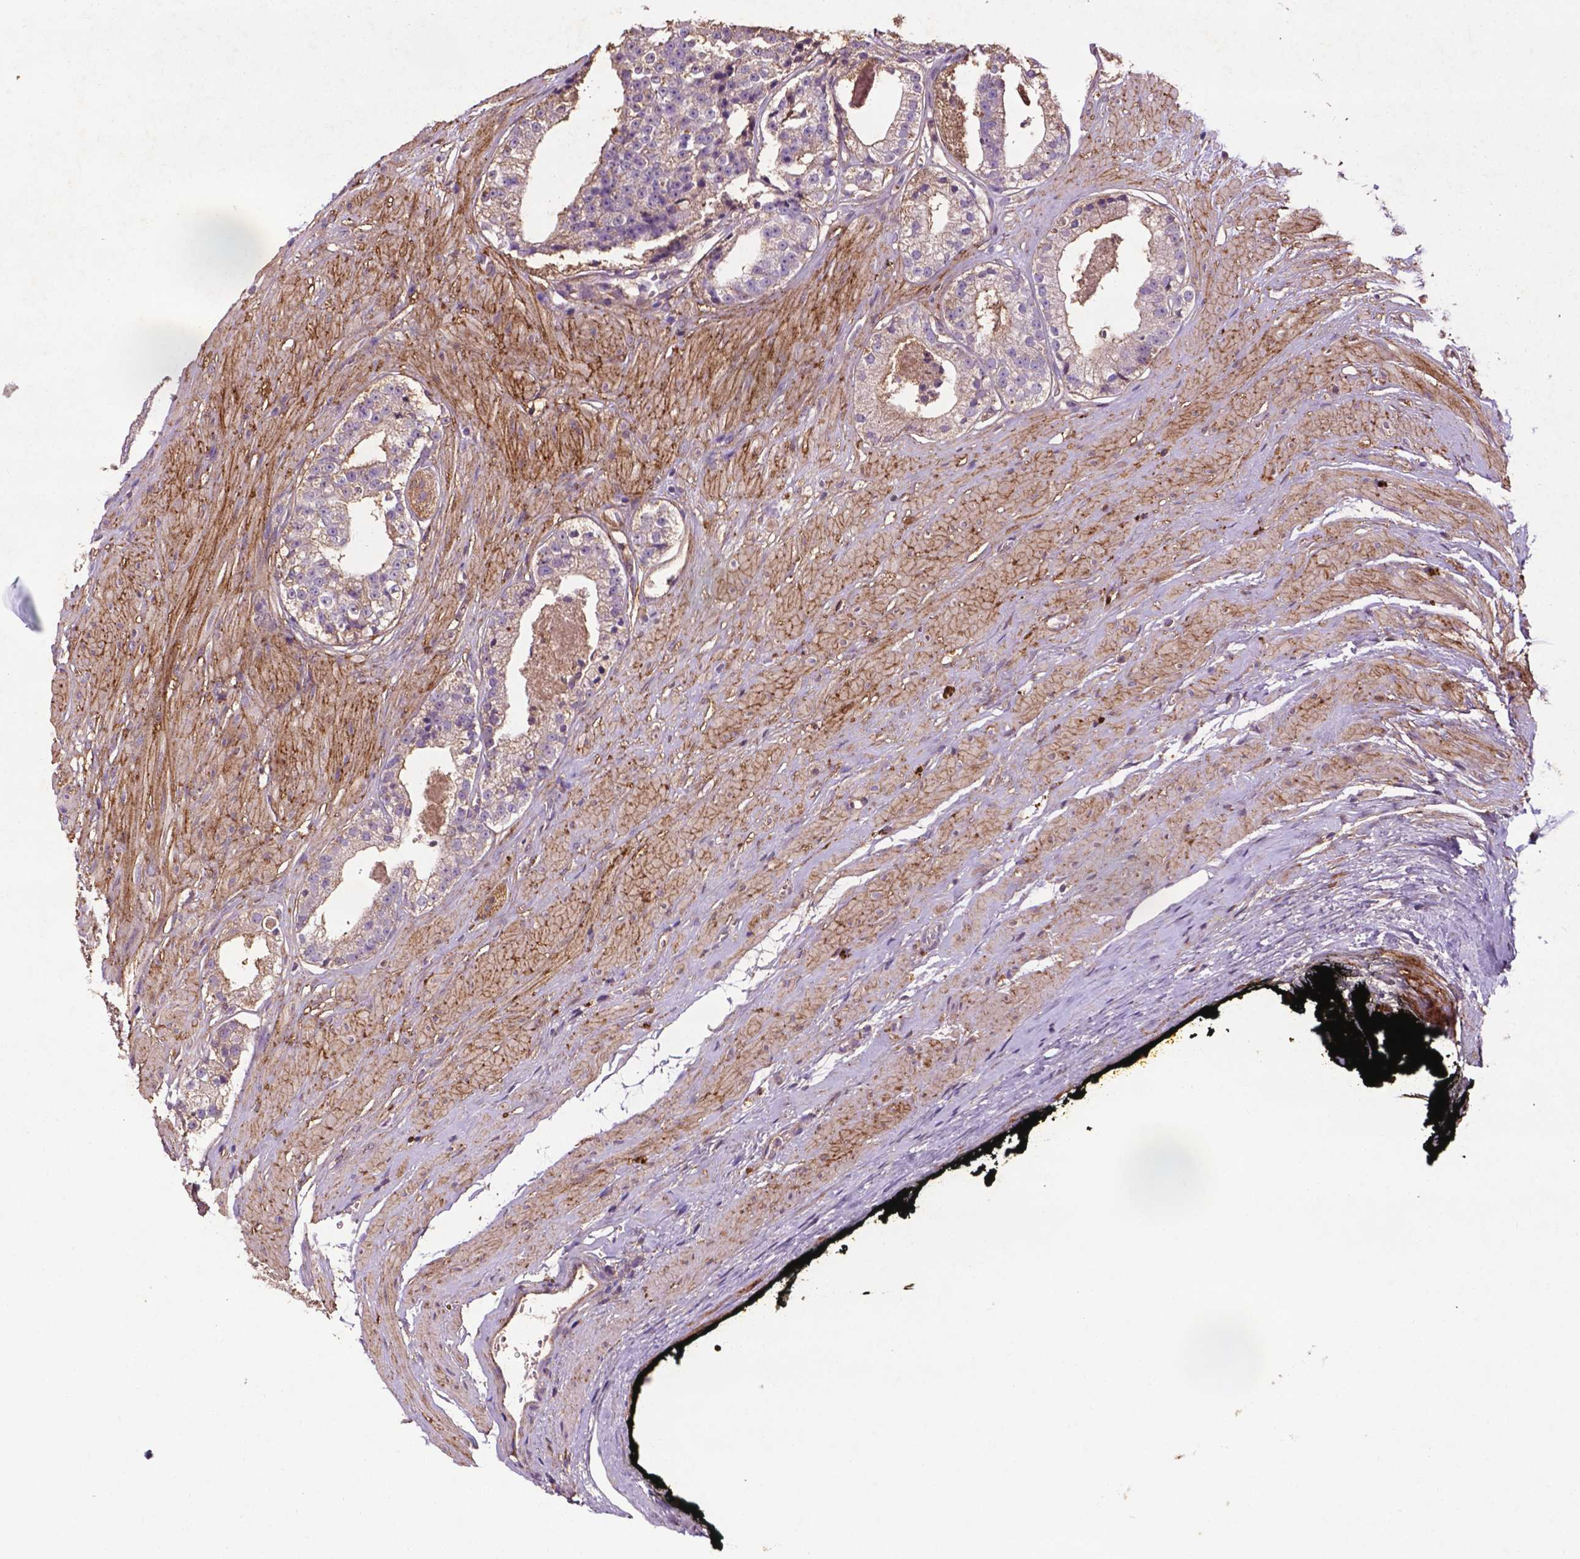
{"staining": {"intensity": "weak", "quantity": "25%-75%", "location": "cytoplasmic/membranous"}, "tissue": "prostate cancer", "cell_type": "Tumor cells", "image_type": "cancer", "snomed": [{"axis": "morphology", "description": "Adenocarcinoma, Low grade"}, {"axis": "topography", "description": "Prostate"}], "caption": "Adenocarcinoma (low-grade) (prostate) was stained to show a protein in brown. There is low levels of weak cytoplasmic/membranous expression in about 25%-75% of tumor cells.", "gene": "RRAS", "patient": {"sex": "male", "age": 60}}